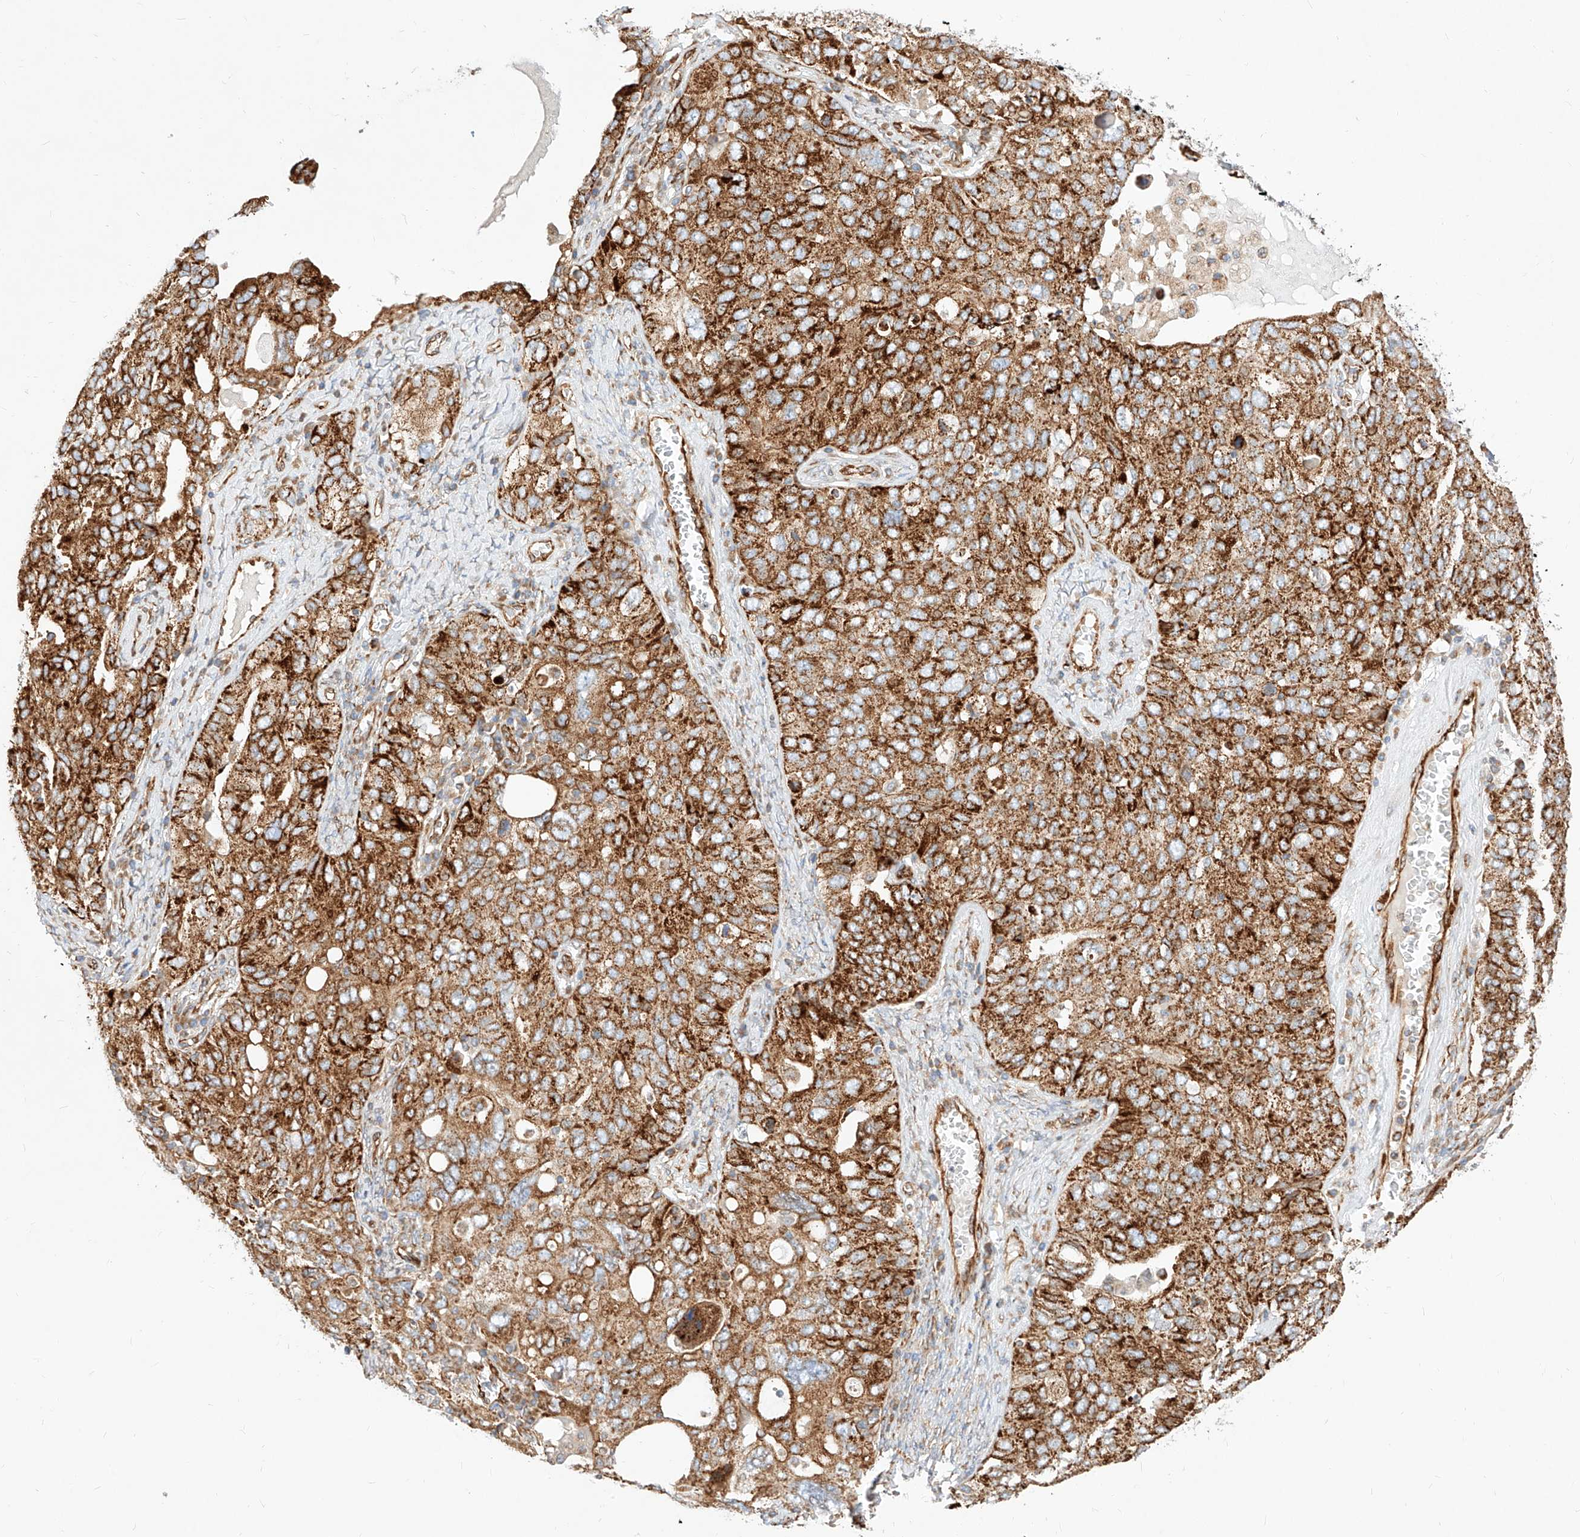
{"staining": {"intensity": "strong", "quantity": ">75%", "location": "cytoplasmic/membranous"}, "tissue": "ovarian cancer", "cell_type": "Tumor cells", "image_type": "cancer", "snomed": [{"axis": "morphology", "description": "Carcinoma, endometroid"}, {"axis": "topography", "description": "Ovary"}], "caption": "This photomicrograph reveals IHC staining of human endometroid carcinoma (ovarian), with high strong cytoplasmic/membranous positivity in about >75% of tumor cells.", "gene": "CSGALNACT2", "patient": {"sex": "female", "age": 62}}